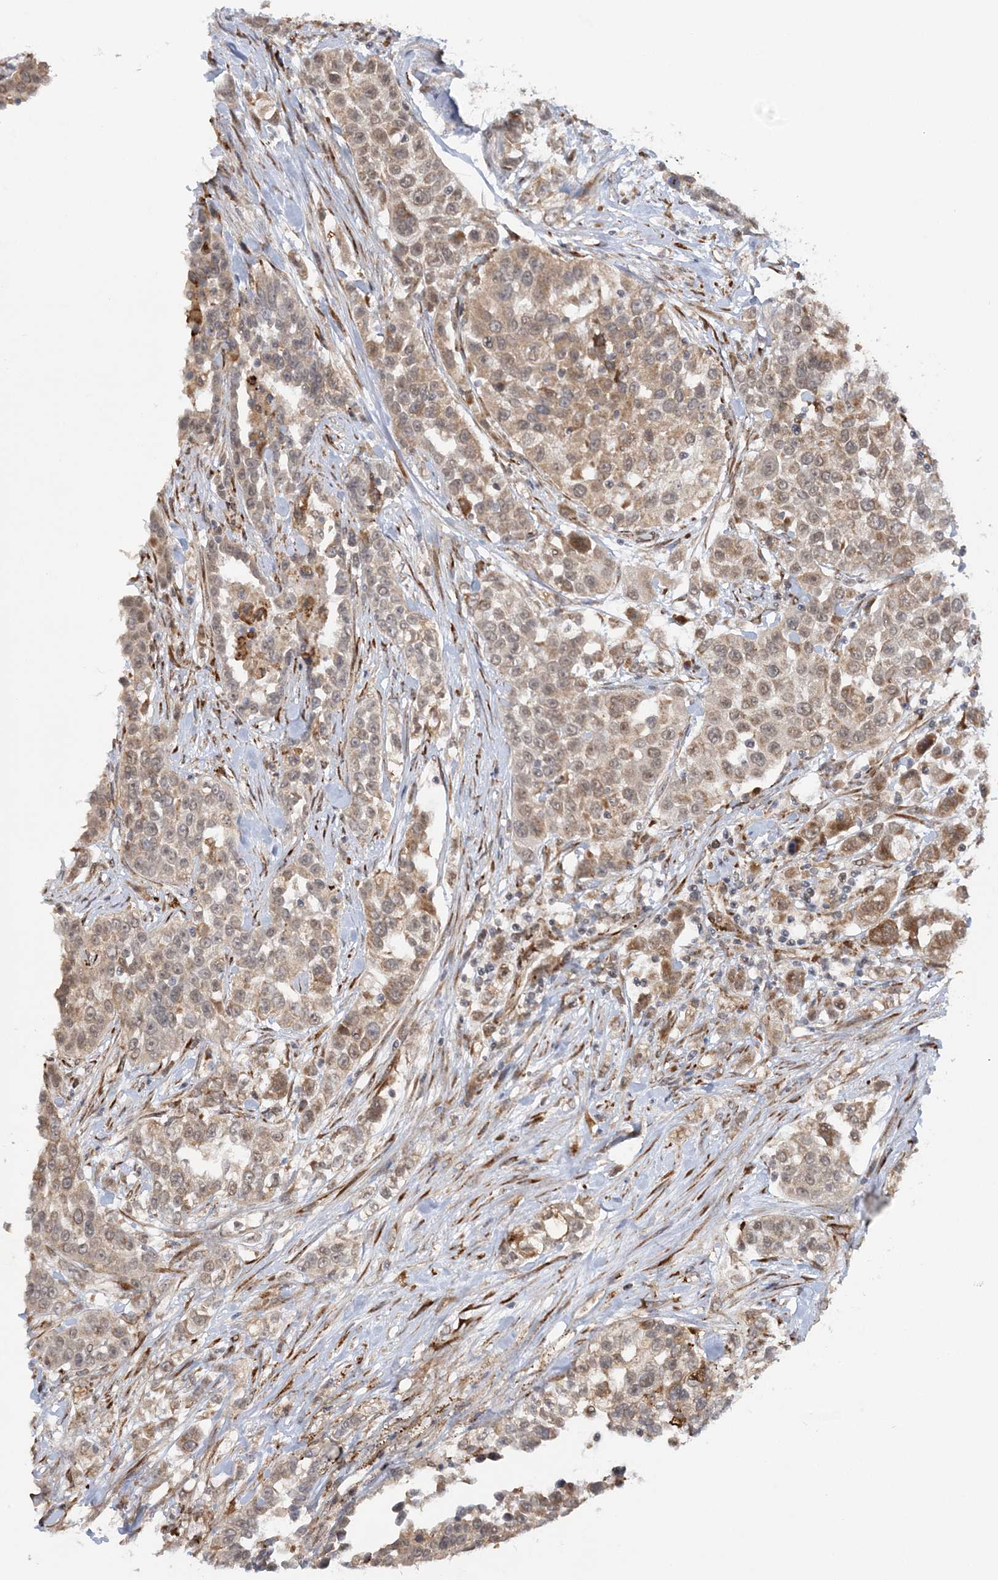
{"staining": {"intensity": "moderate", "quantity": ">75%", "location": "cytoplasmic/membranous"}, "tissue": "urothelial cancer", "cell_type": "Tumor cells", "image_type": "cancer", "snomed": [{"axis": "morphology", "description": "Urothelial carcinoma, High grade"}, {"axis": "topography", "description": "Urinary bladder"}], "caption": "Protein analysis of urothelial carcinoma (high-grade) tissue shows moderate cytoplasmic/membranous expression in about >75% of tumor cells. (DAB (3,3'-diaminobenzidine) IHC, brown staining for protein, blue staining for nuclei).", "gene": "MRPL47", "patient": {"sex": "female", "age": 80}}